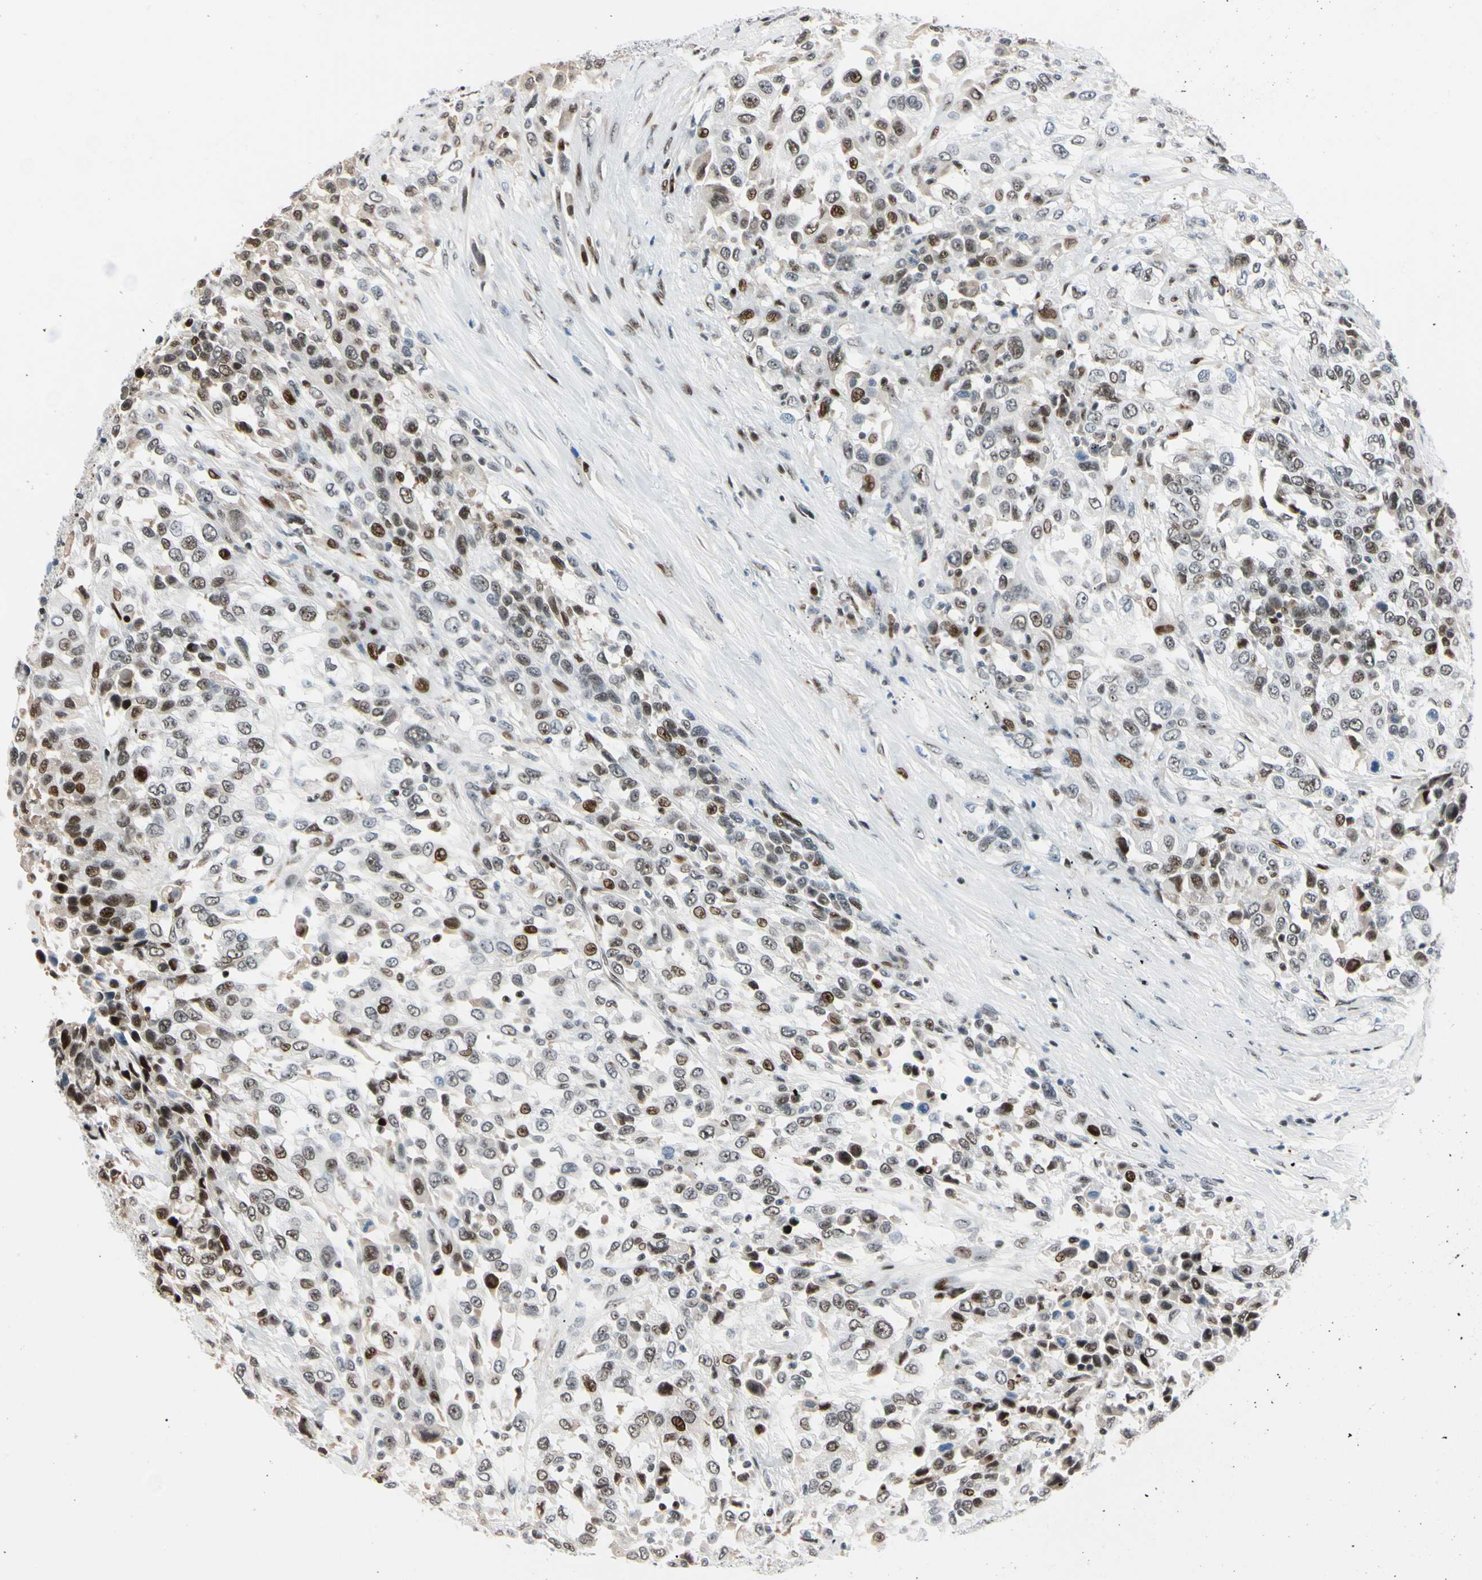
{"staining": {"intensity": "moderate", "quantity": "25%-75%", "location": "nuclear"}, "tissue": "urothelial cancer", "cell_type": "Tumor cells", "image_type": "cancer", "snomed": [{"axis": "morphology", "description": "Urothelial carcinoma, High grade"}, {"axis": "topography", "description": "Urinary bladder"}], "caption": "The histopathology image demonstrates a brown stain indicating the presence of a protein in the nuclear of tumor cells in high-grade urothelial carcinoma.", "gene": "FOXO3", "patient": {"sex": "female", "age": 80}}